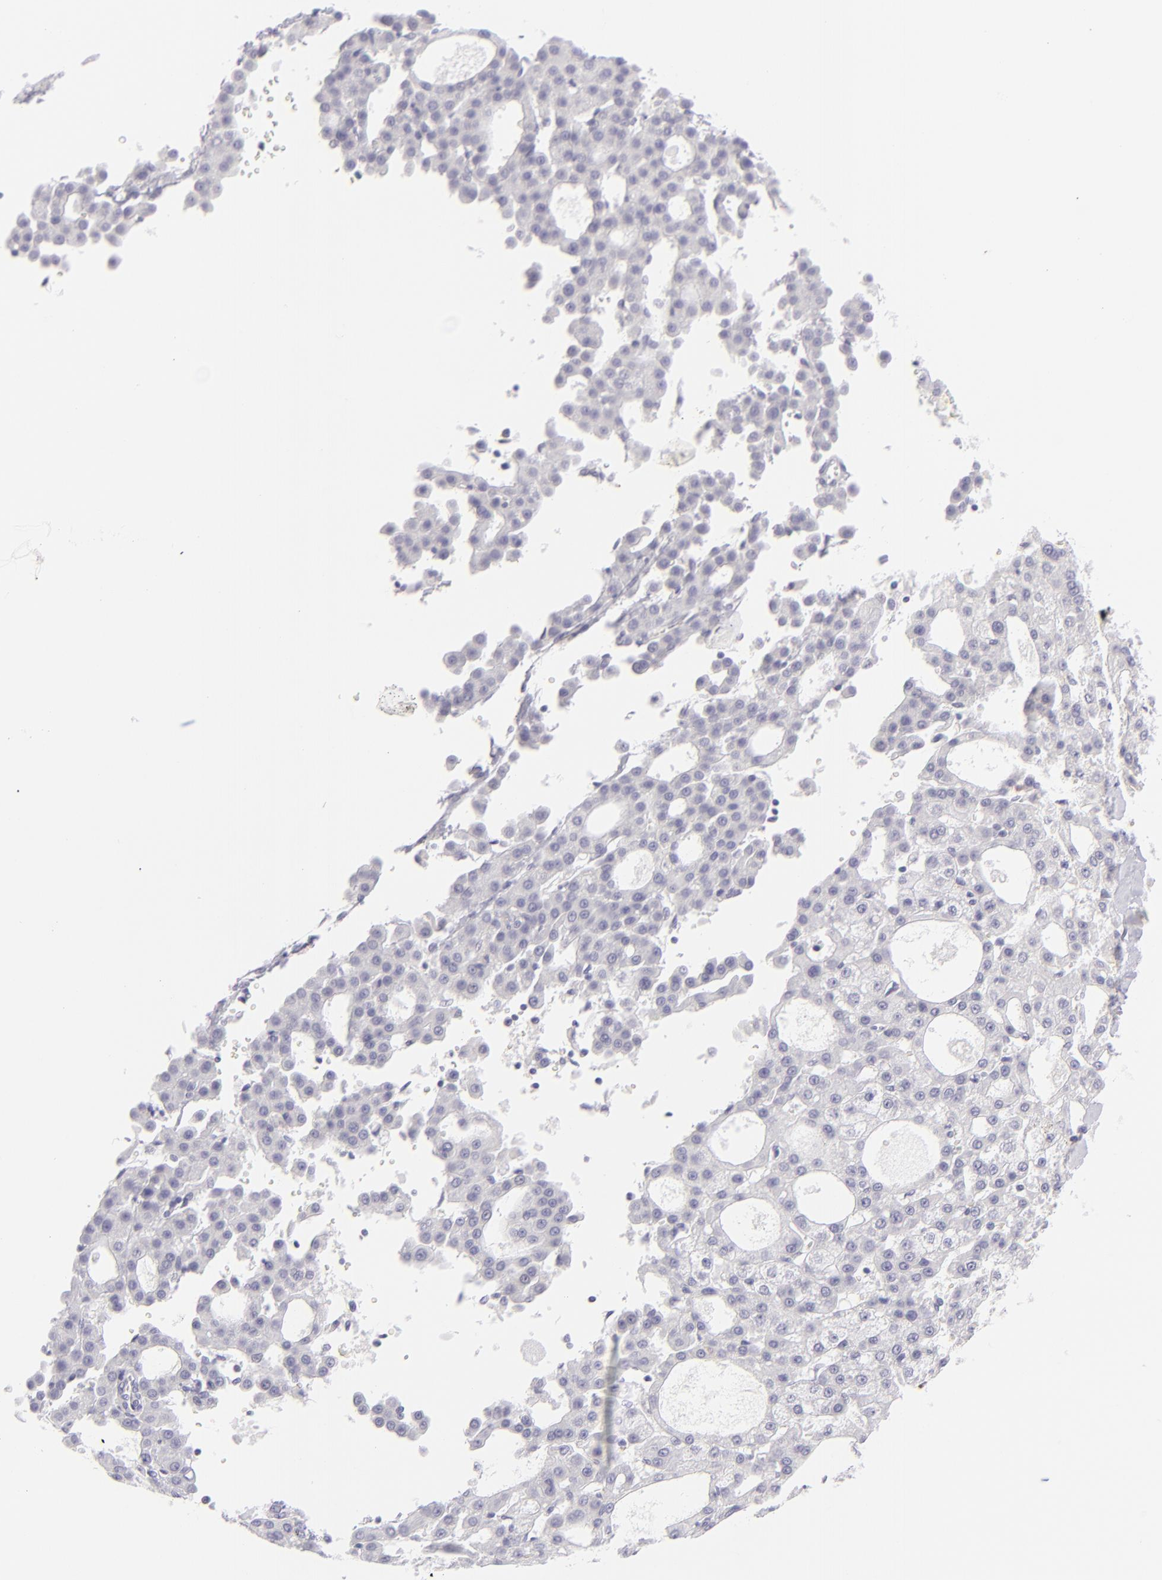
{"staining": {"intensity": "negative", "quantity": "none", "location": "none"}, "tissue": "liver cancer", "cell_type": "Tumor cells", "image_type": "cancer", "snomed": [{"axis": "morphology", "description": "Carcinoma, Hepatocellular, NOS"}, {"axis": "topography", "description": "Liver"}], "caption": "Tumor cells show no significant positivity in liver cancer (hepatocellular carcinoma).", "gene": "FCER2", "patient": {"sex": "male", "age": 47}}